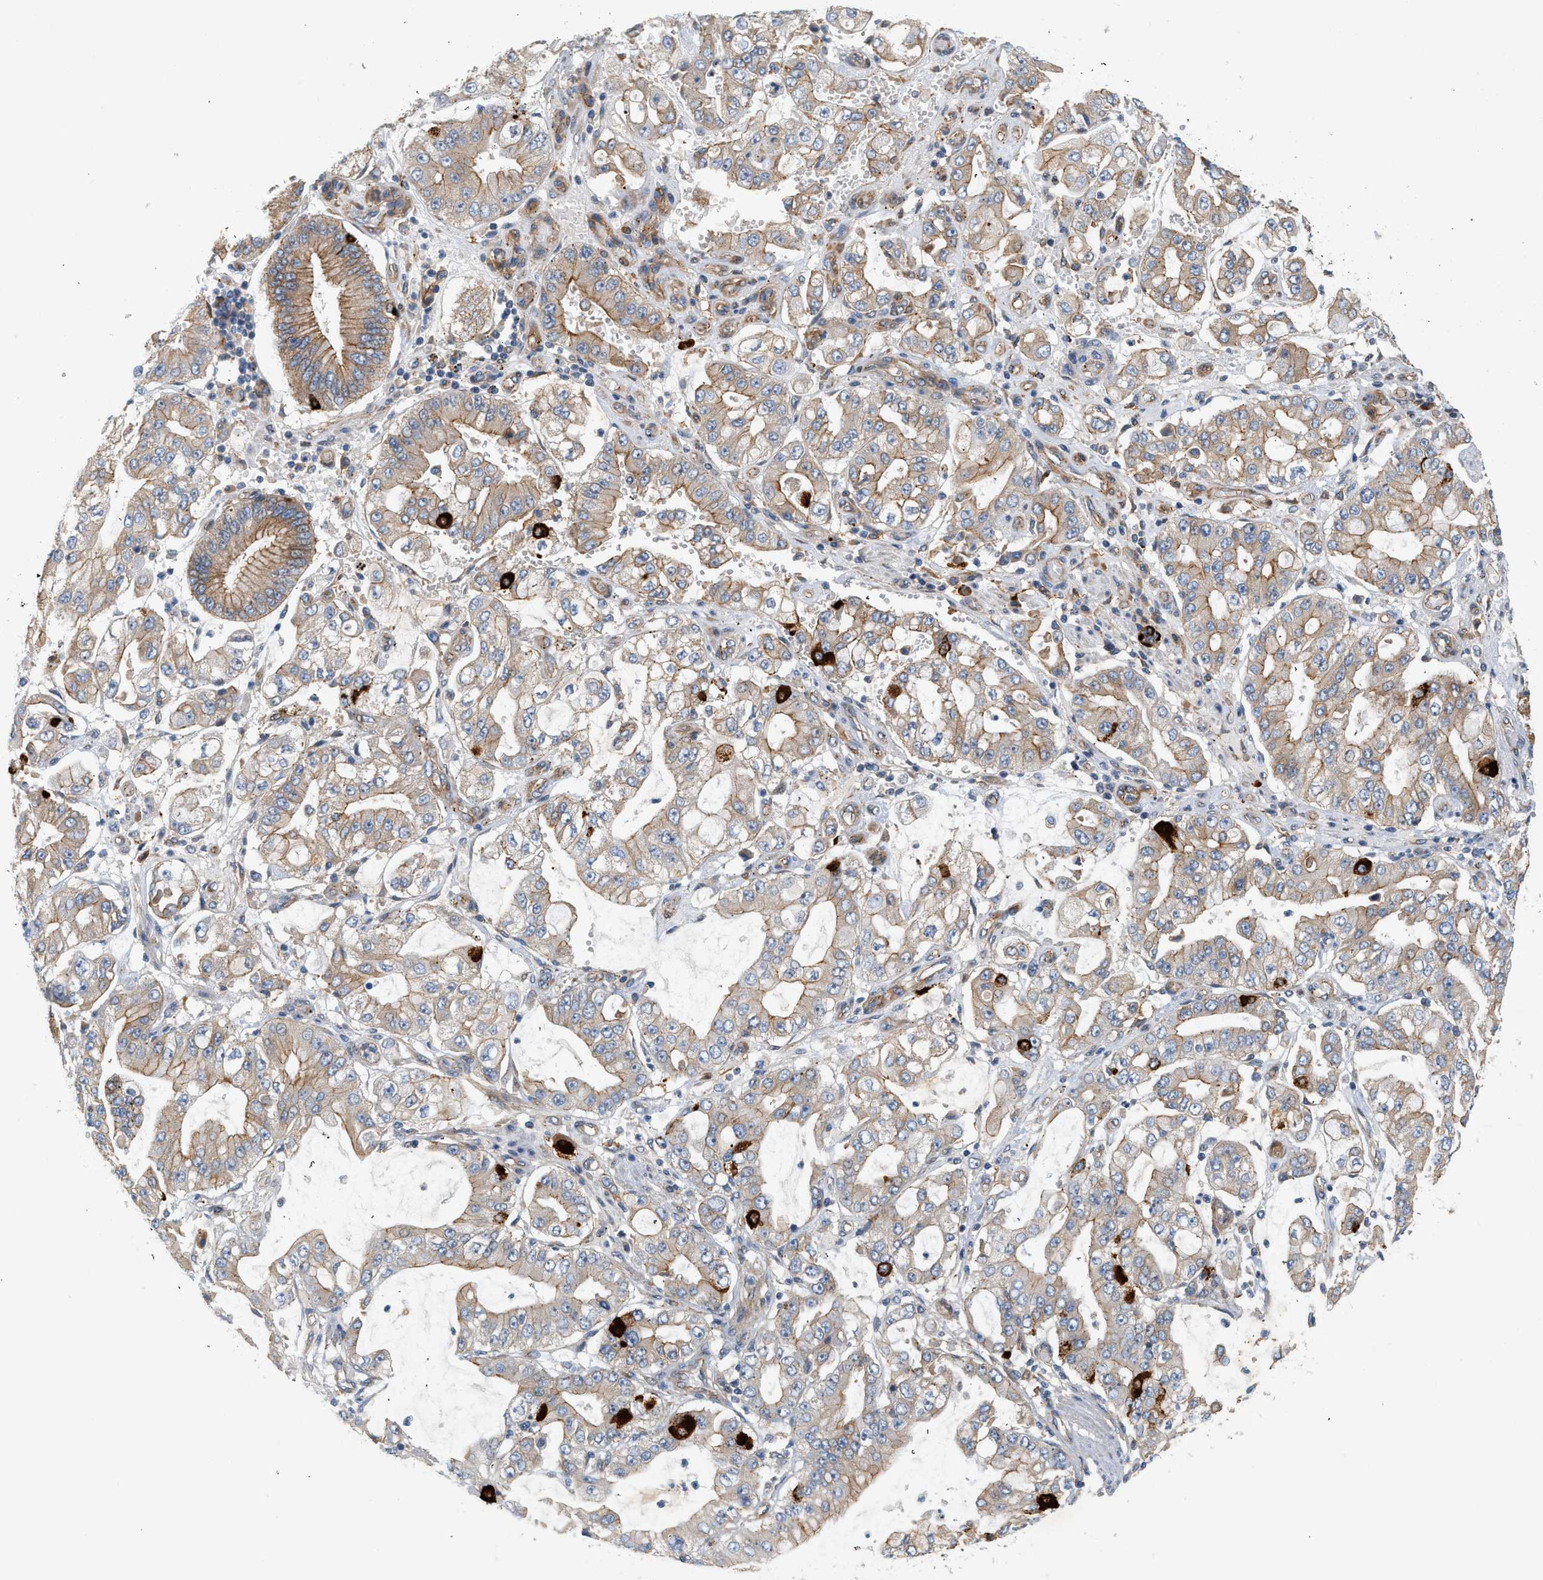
{"staining": {"intensity": "weak", "quantity": "25%-75%", "location": "cytoplasmic/membranous"}, "tissue": "stomach cancer", "cell_type": "Tumor cells", "image_type": "cancer", "snomed": [{"axis": "morphology", "description": "Adenocarcinoma, NOS"}, {"axis": "topography", "description": "Stomach"}], "caption": "An image of human stomach adenocarcinoma stained for a protein exhibits weak cytoplasmic/membranous brown staining in tumor cells. Nuclei are stained in blue.", "gene": "CTXN1", "patient": {"sex": "male", "age": 76}}